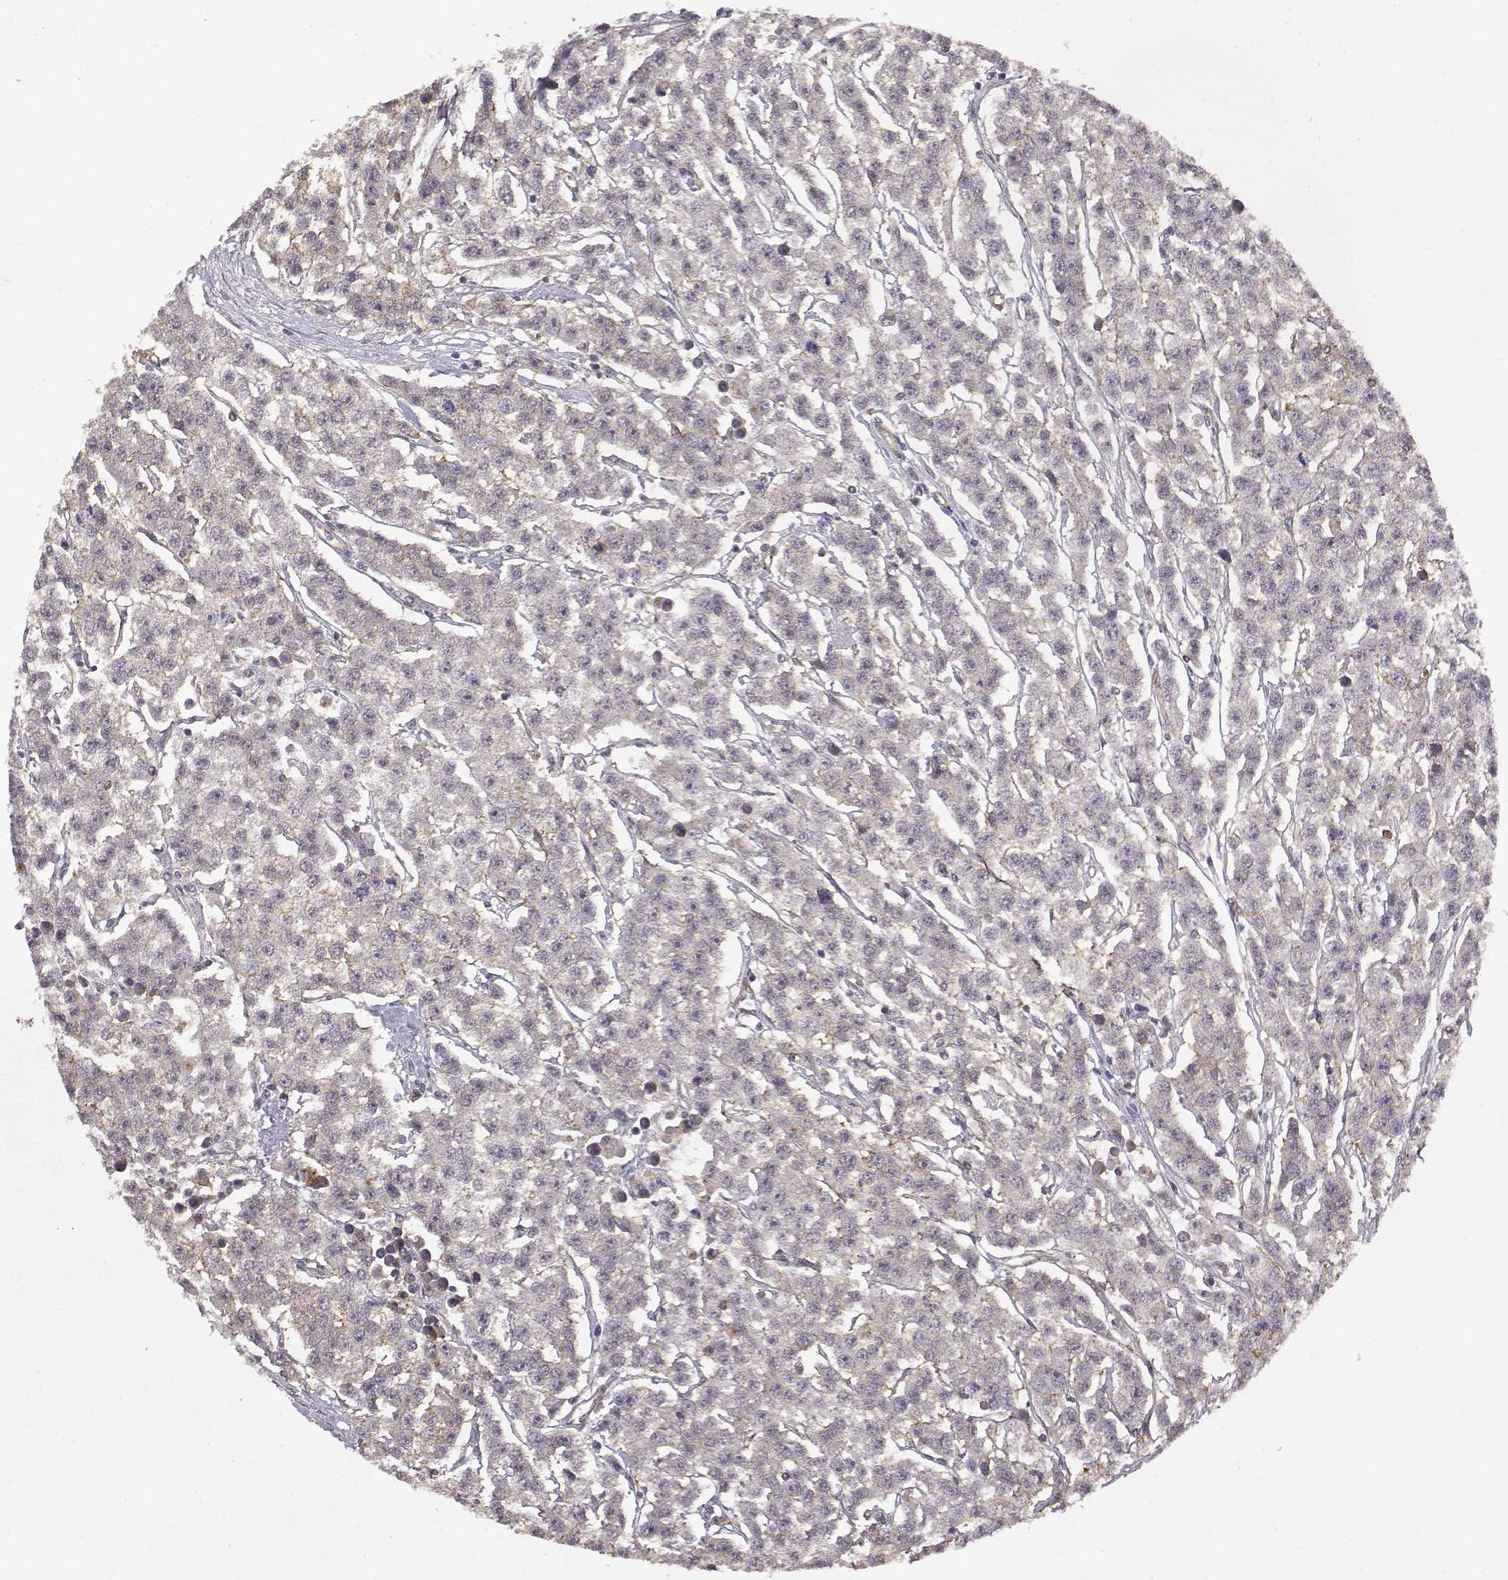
{"staining": {"intensity": "negative", "quantity": "none", "location": "none"}, "tissue": "testis cancer", "cell_type": "Tumor cells", "image_type": "cancer", "snomed": [{"axis": "morphology", "description": "Seminoma, NOS"}, {"axis": "topography", "description": "Testis"}], "caption": "The image displays no staining of tumor cells in testis cancer.", "gene": "IFITM1", "patient": {"sex": "male", "age": 59}}